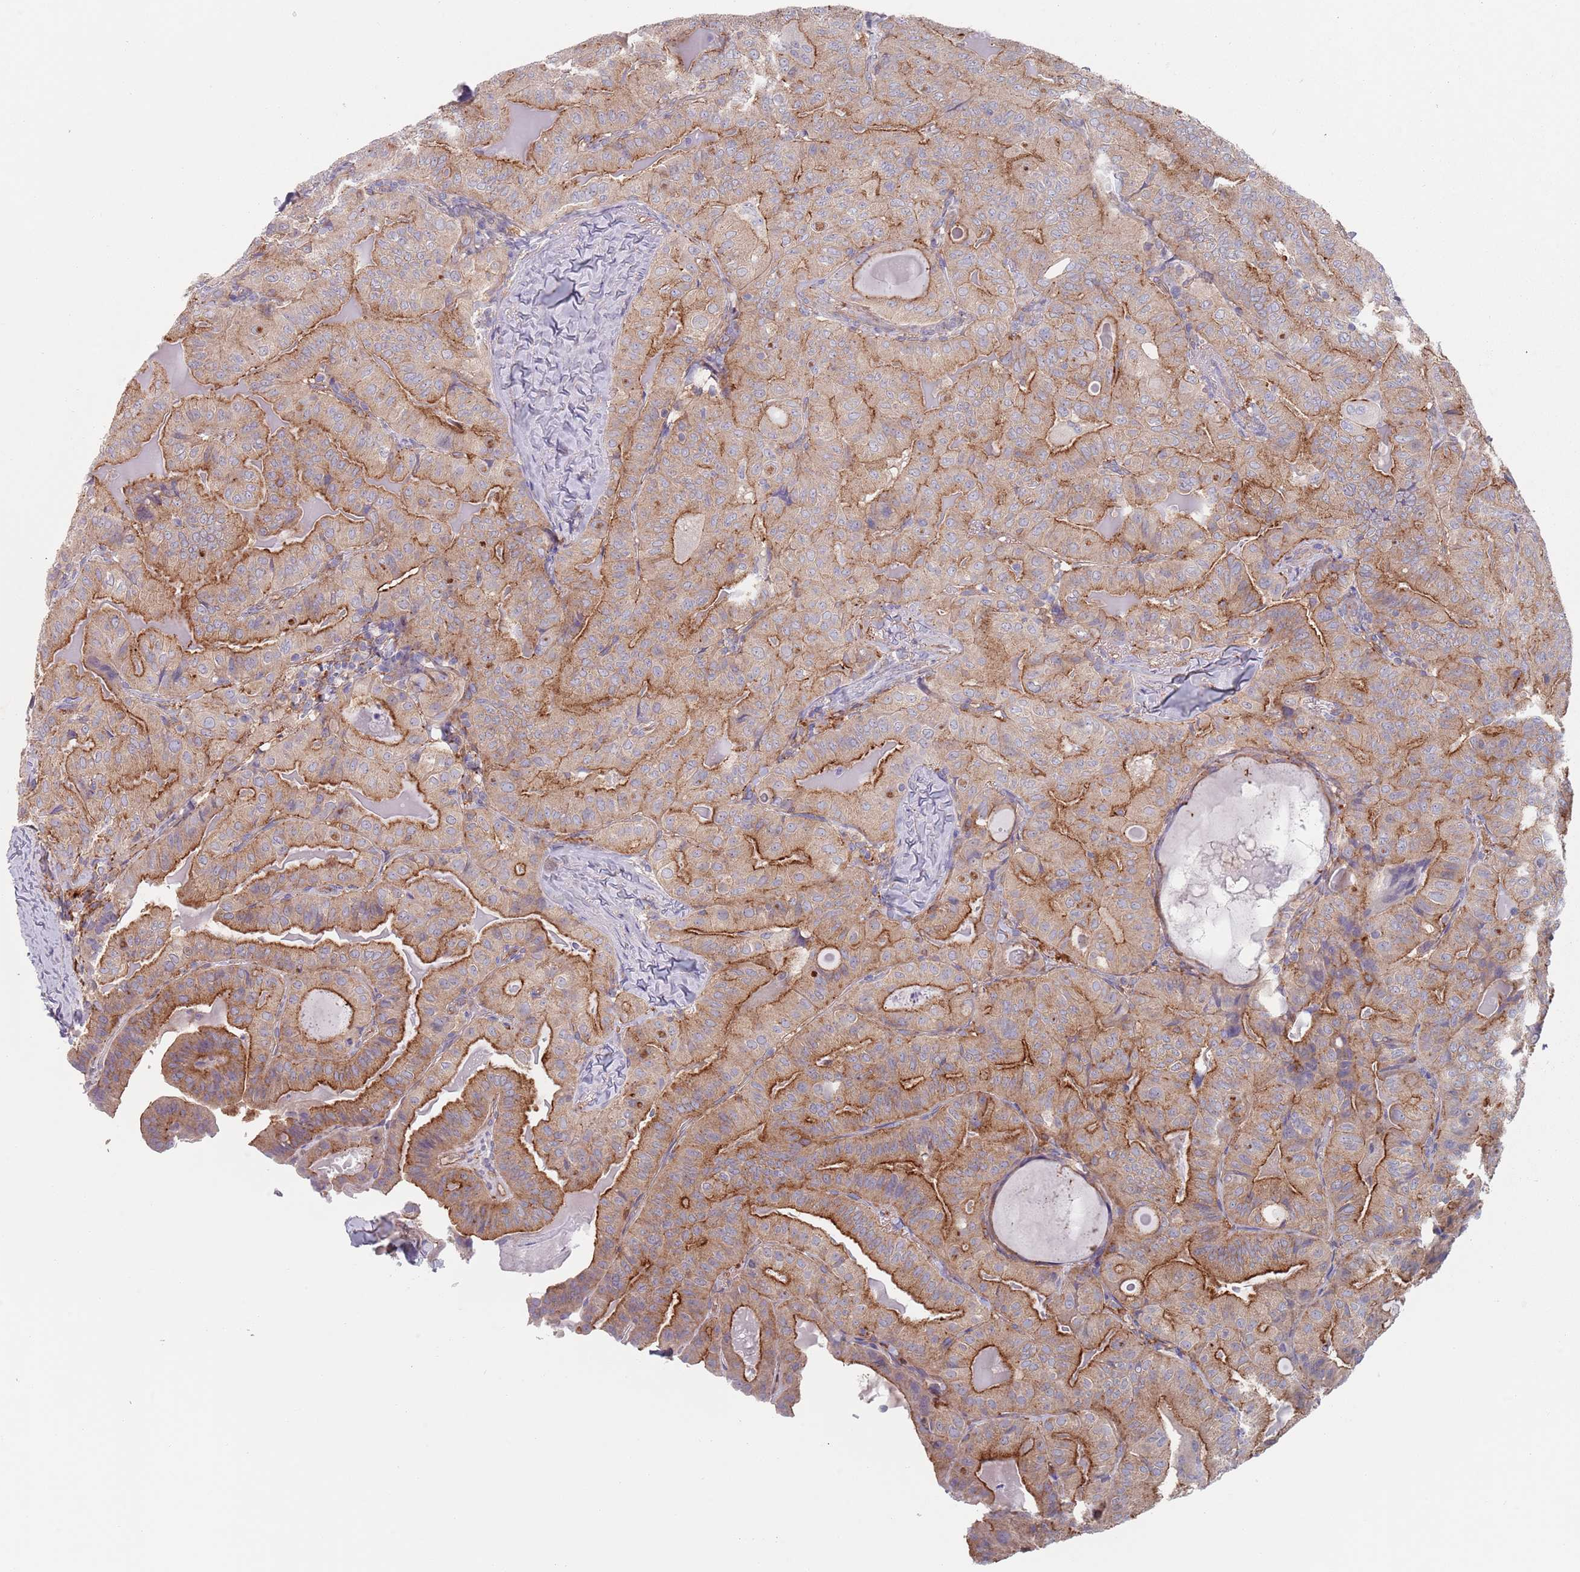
{"staining": {"intensity": "moderate", "quantity": "25%-75%", "location": "cytoplasmic/membranous"}, "tissue": "thyroid cancer", "cell_type": "Tumor cells", "image_type": "cancer", "snomed": [{"axis": "morphology", "description": "Papillary adenocarcinoma, NOS"}, {"axis": "topography", "description": "Thyroid gland"}], "caption": "There is medium levels of moderate cytoplasmic/membranous expression in tumor cells of thyroid cancer (papillary adenocarcinoma), as demonstrated by immunohistochemical staining (brown color).", "gene": "APPL2", "patient": {"sex": "female", "age": 68}}